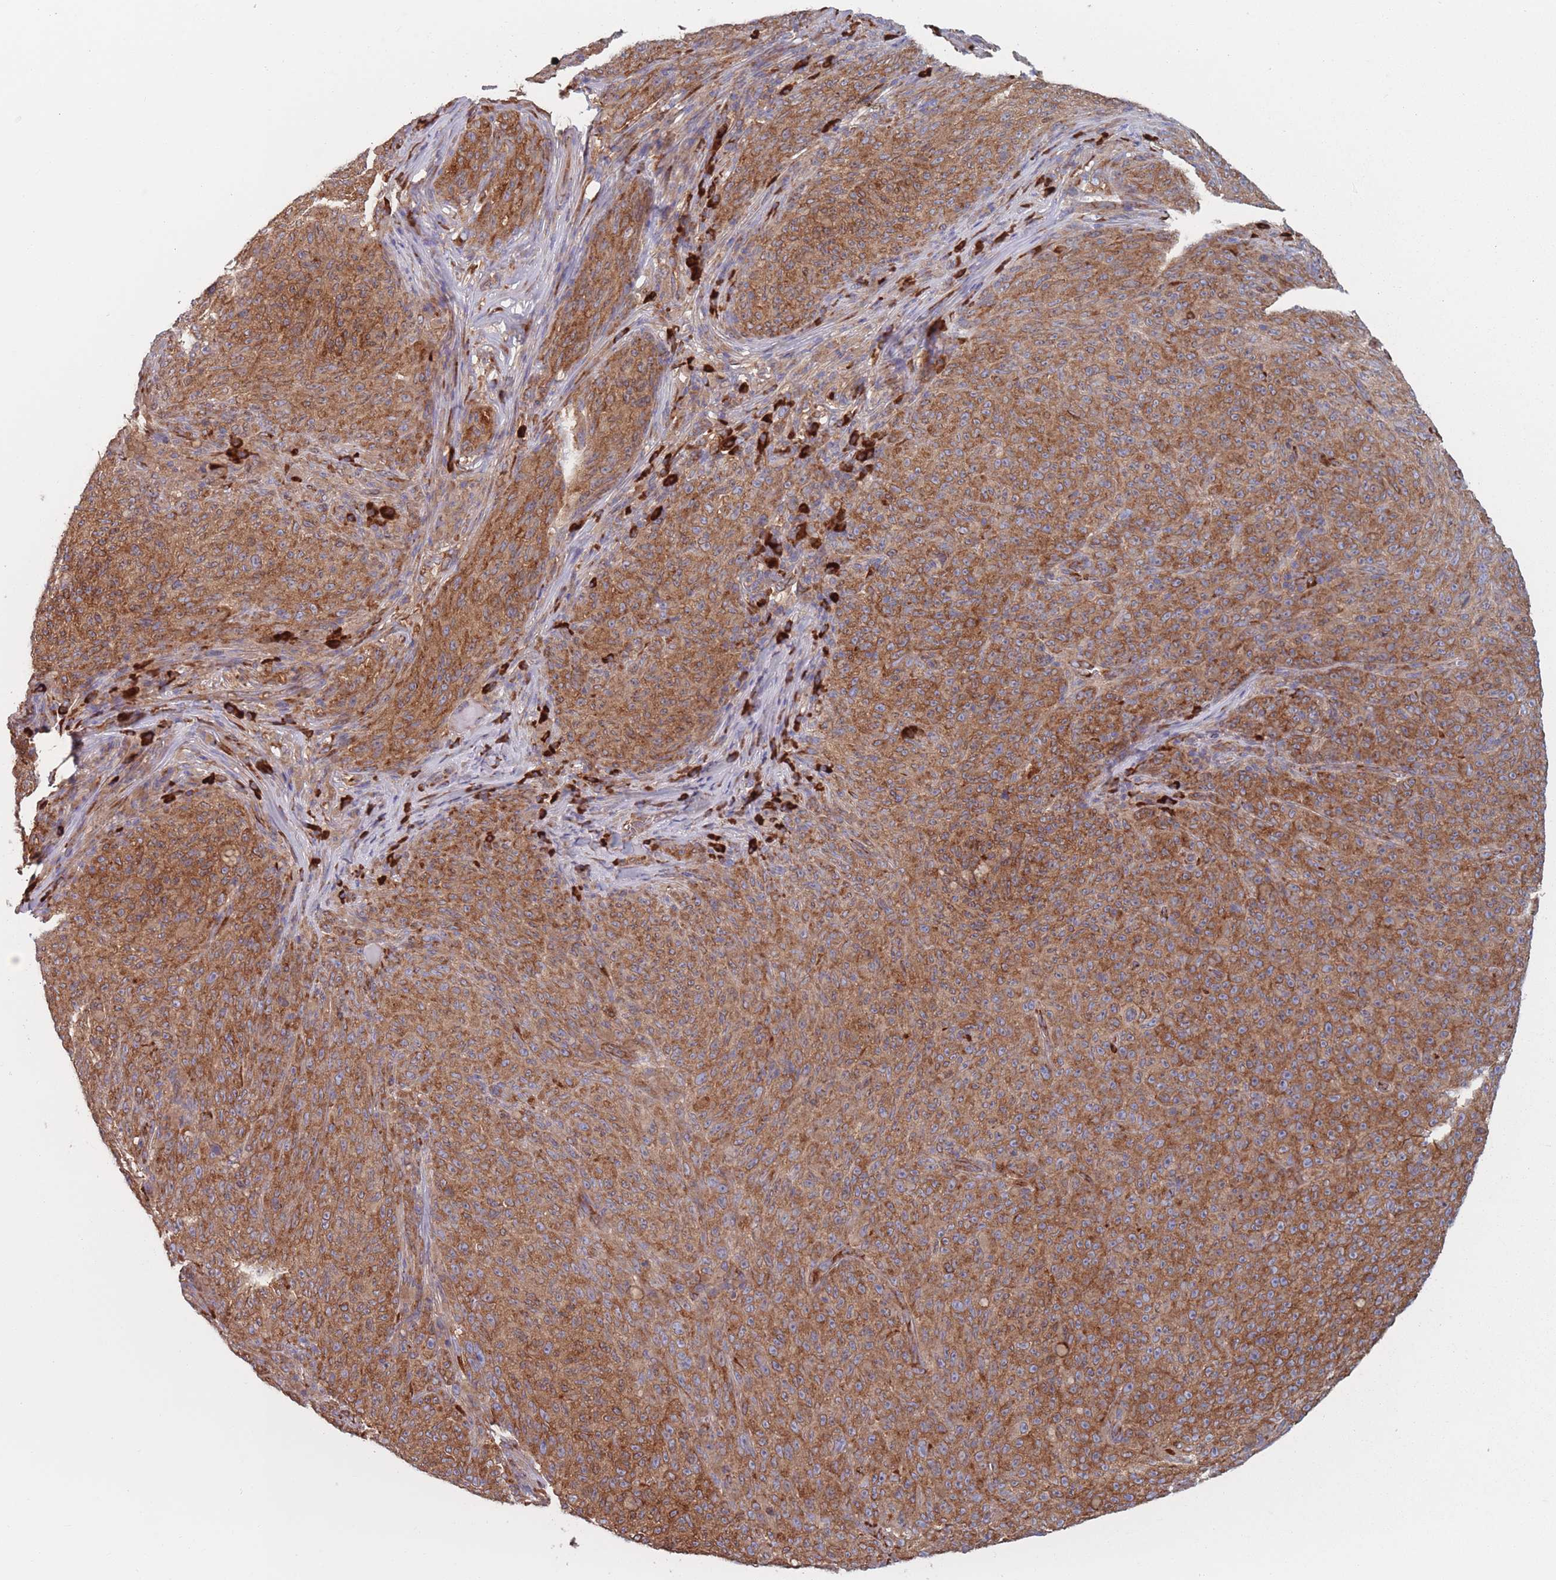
{"staining": {"intensity": "moderate", "quantity": ">75%", "location": "cytoplasmic/membranous"}, "tissue": "melanoma", "cell_type": "Tumor cells", "image_type": "cancer", "snomed": [{"axis": "morphology", "description": "Malignant melanoma, NOS"}, {"axis": "topography", "description": "Skin"}], "caption": "A micrograph showing moderate cytoplasmic/membranous positivity in about >75% of tumor cells in melanoma, as visualized by brown immunohistochemical staining.", "gene": "EEF1B2", "patient": {"sex": "female", "age": 82}}